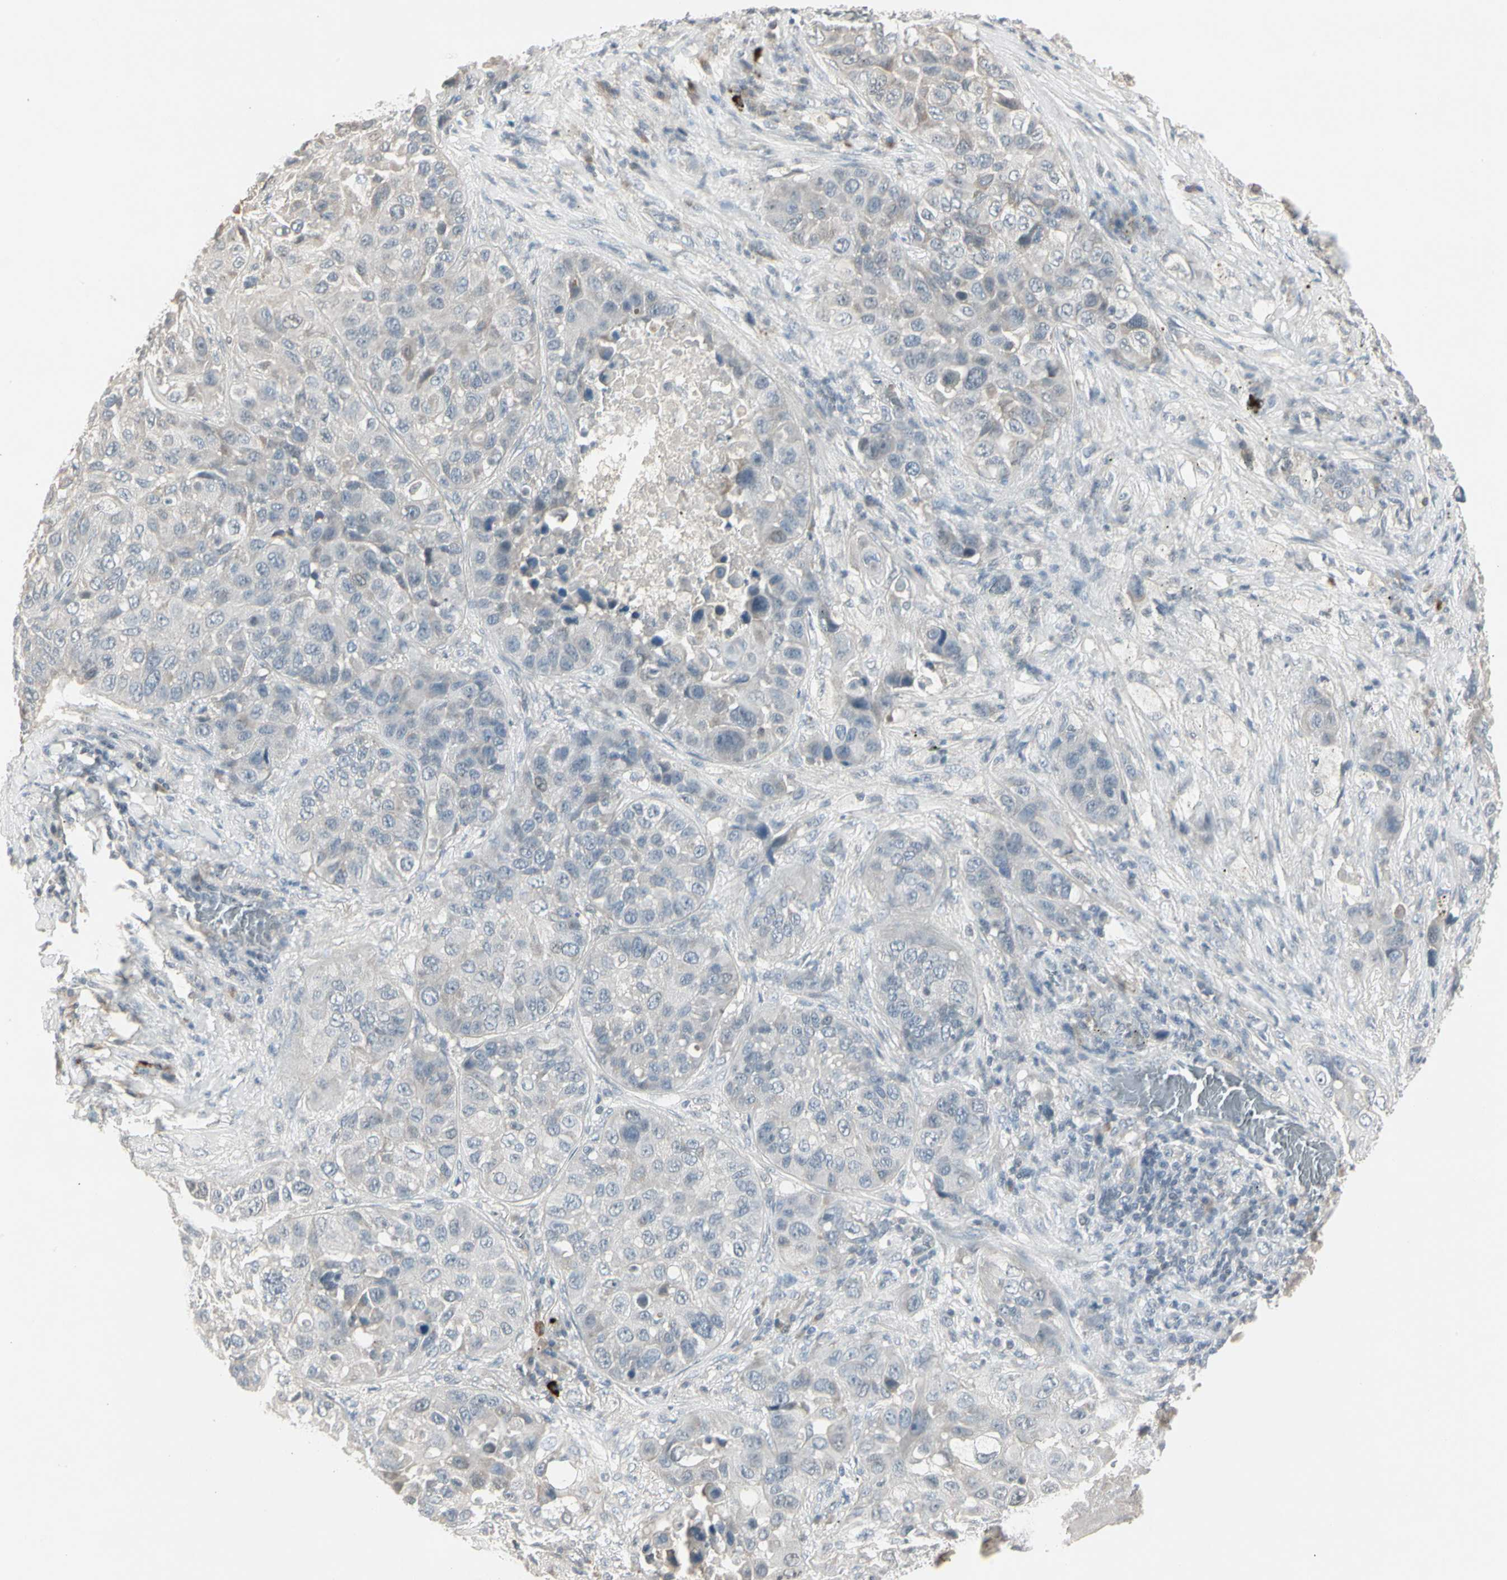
{"staining": {"intensity": "weak", "quantity": "<25%", "location": "cytoplasmic/membranous"}, "tissue": "lung cancer", "cell_type": "Tumor cells", "image_type": "cancer", "snomed": [{"axis": "morphology", "description": "Squamous cell carcinoma, NOS"}, {"axis": "topography", "description": "Lung"}], "caption": "There is no significant expression in tumor cells of squamous cell carcinoma (lung).", "gene": "DMPK", "patient": {"sex": "male", "age": 57}}